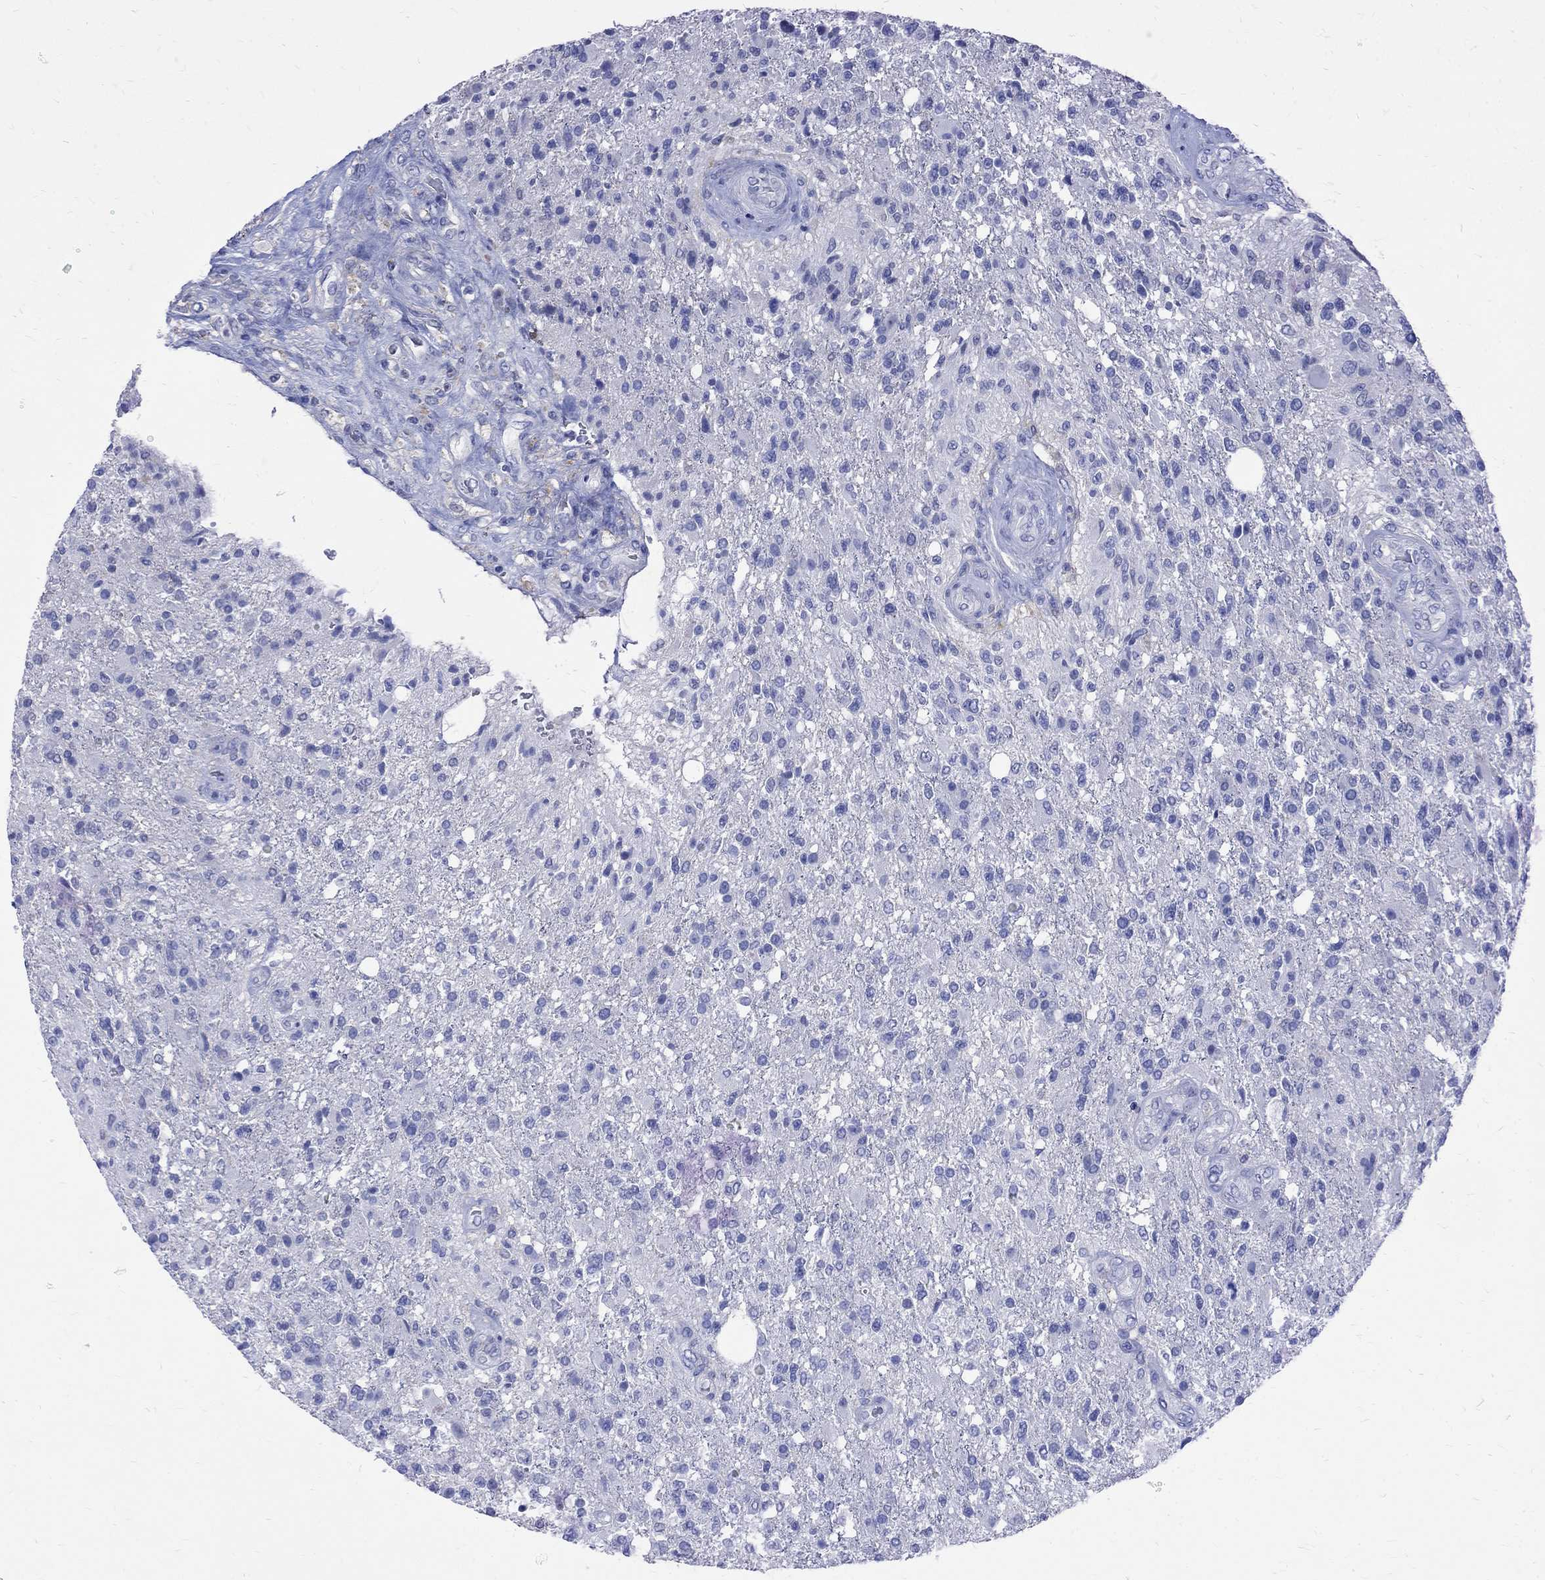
{"staining": {"intensity": "negative", "quantity": "none", "location": "none"}, "tissue": "glioma", "cell_type": "Tumor cells", "image_type": "cancer", "snomed": [{"axis": "morphology", "description": "Glioma, malignant, High grade"}, {"axis": "topography", "description": "Brain"}], "caption": "This is an IHC micrograph of human malignant glioma (high-grade). There is no positivity in tumor cells.", "gene": "MAGEB6", "patient": {"sex": "male", "age": 56}}